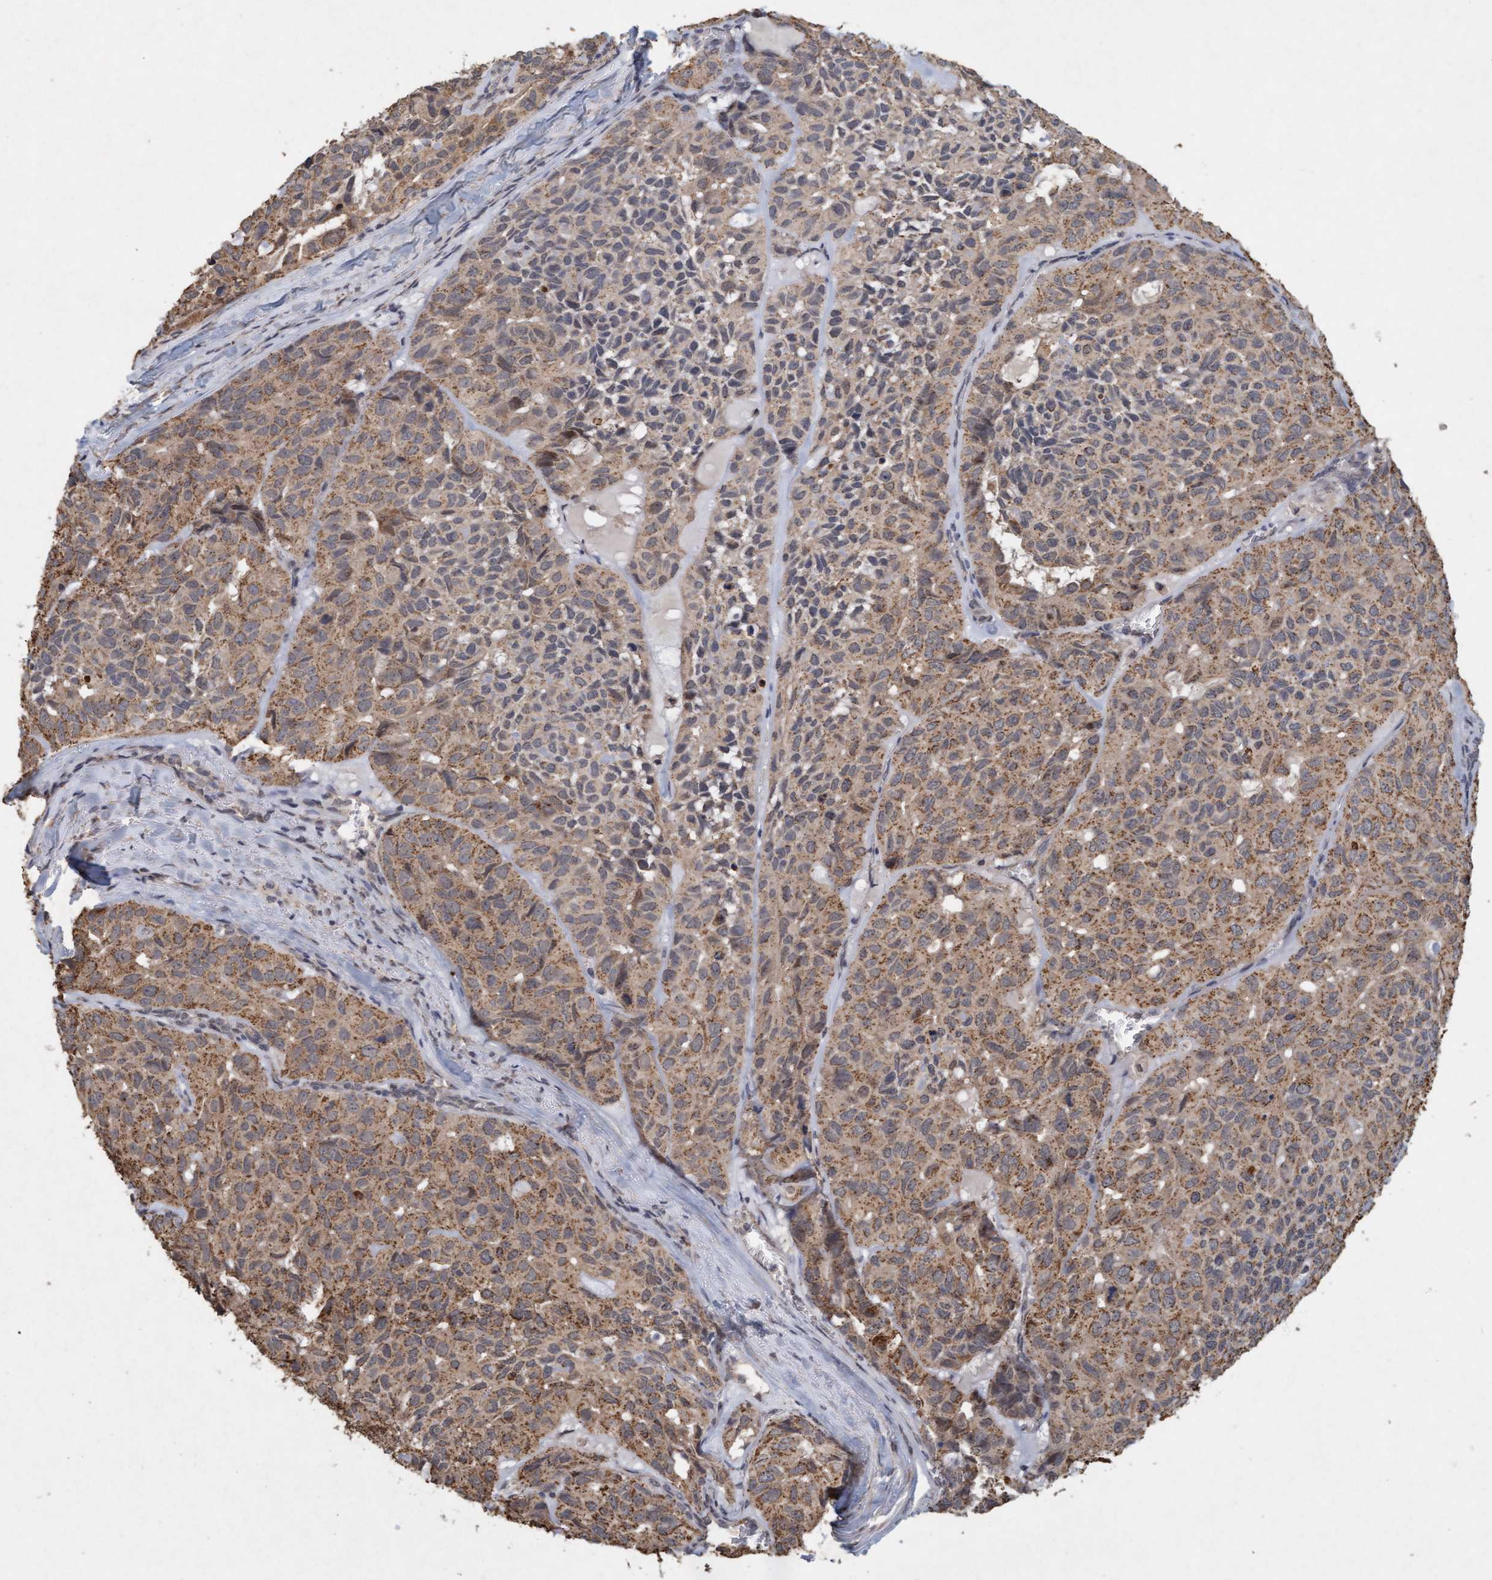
{"staining": {"intensity": "weak", "quantity": ">75%", "location": "cytoplasmic/membranous"}, "tissue": "head and neck cancer", "cell_type": "Tumor cells", "image_type": "cancer", "snomed": [{"axis": "morphology", "description": "Adenocarcinoma, NOS"}, {"axis": "topography", "description": "Salivary gland, NOS"}, {"axis": "topography", "description": "Head-Neck"}], "caption": "Head and neck adenocarcinoma tissue demonstrates weak cytoplasmic/membranous staining in approximately >75% of tumor cells, visualized by immunohistochemistry.", "gene": "VSIG8", "patient": {"sex": "female", "age": 76}}